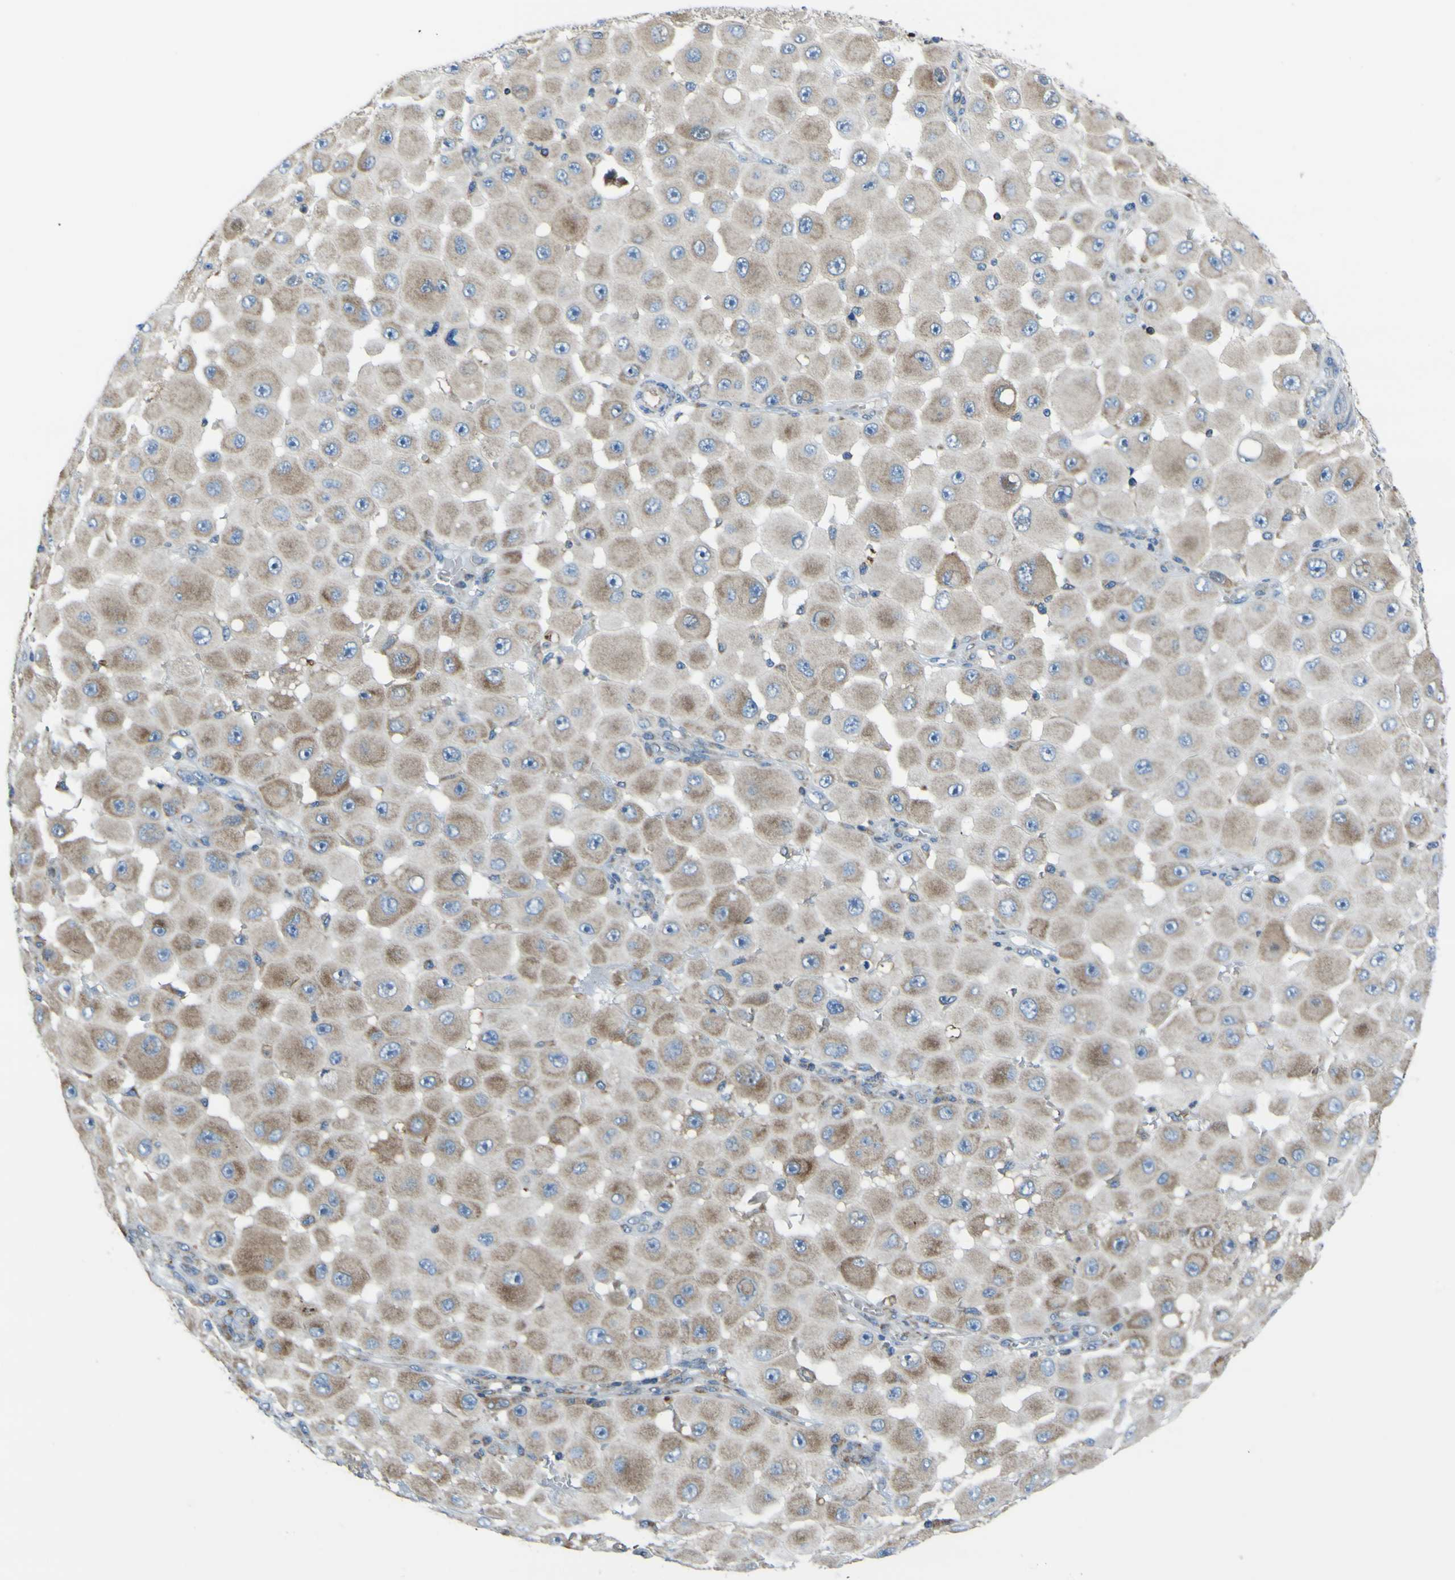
{"staining": {"intensity": "moderate", "quantity": ">75%", "location": "cytoplasmic/membranous"}, "tissue": "melanoma", "cell_type": "Tumor cells", "image_type": "cancer", "snomed": [{"axis": "morphology", "description": "Malignant melanoma, NOS"}, {"axis": "topography", "description": "Skin"}], "caption": "Immunohistochemistry (IHC) image of human melanoma stained for a protein (brown), which exhibits medium levels of moderate cytoplasmic/membranous expression in approximately >75% of tumor cells.", "gene": "STIM1", "patient": {"sex": "female", "age": 81}}